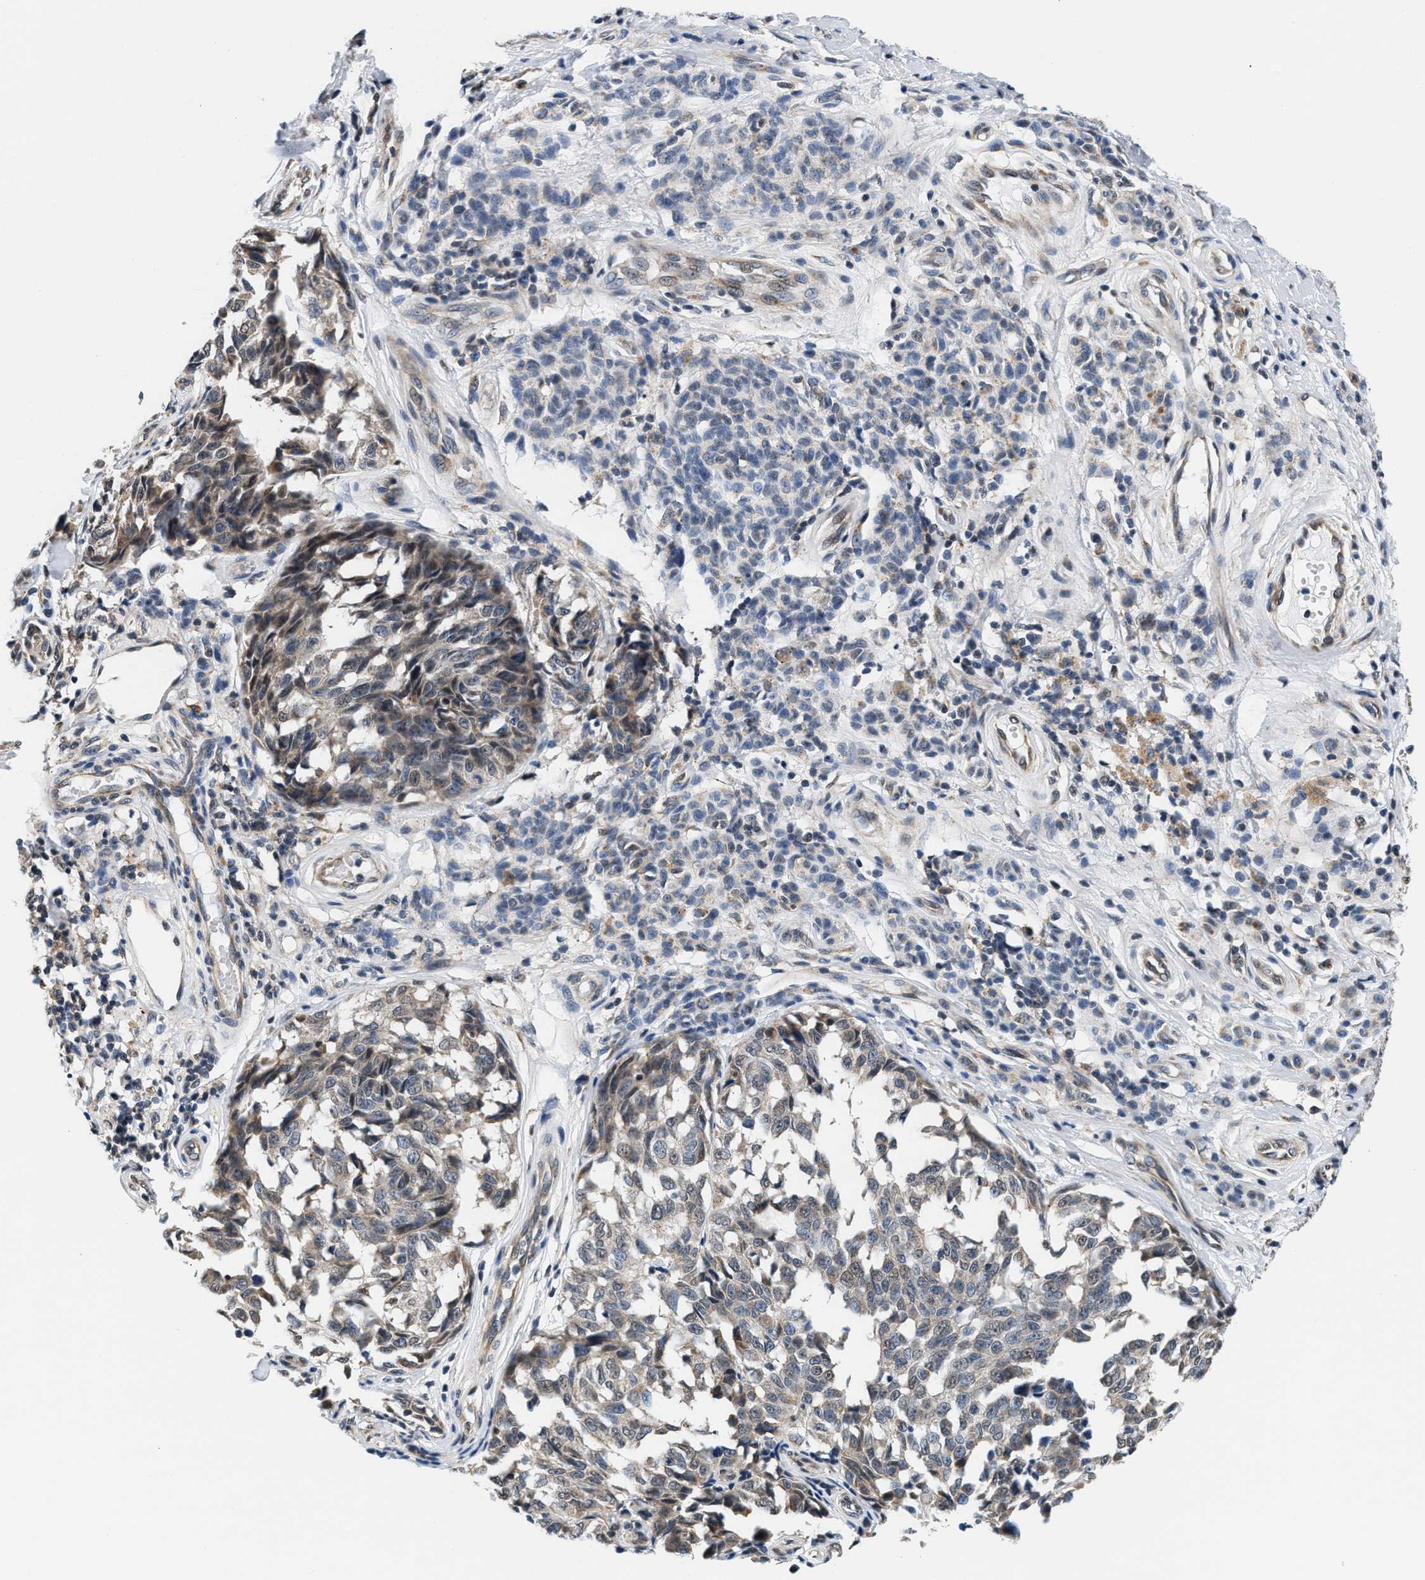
{"staining": {"intensity": "weak", "quantity": "25%-75%", "location": "cytoplasmic/membranous"}, "tissue": "melanoma", "cell_type": "Tumor cells", "image_type": "cancer", "snomed": [{"axis": "morphology", "description": "Malignant melanoma, NOS"}, {"axis": "topography", "description": "Skin"}], "caption": "A high-resolution photomicrograph shows immunohistochemistry staining of malignant melanoma, which shows weak cytoplasmic/membranous expression in approximately 25%-75% of tumor cells.", "gene": "KCNMB2", "patient": {"sex": "female", "age": 64}}